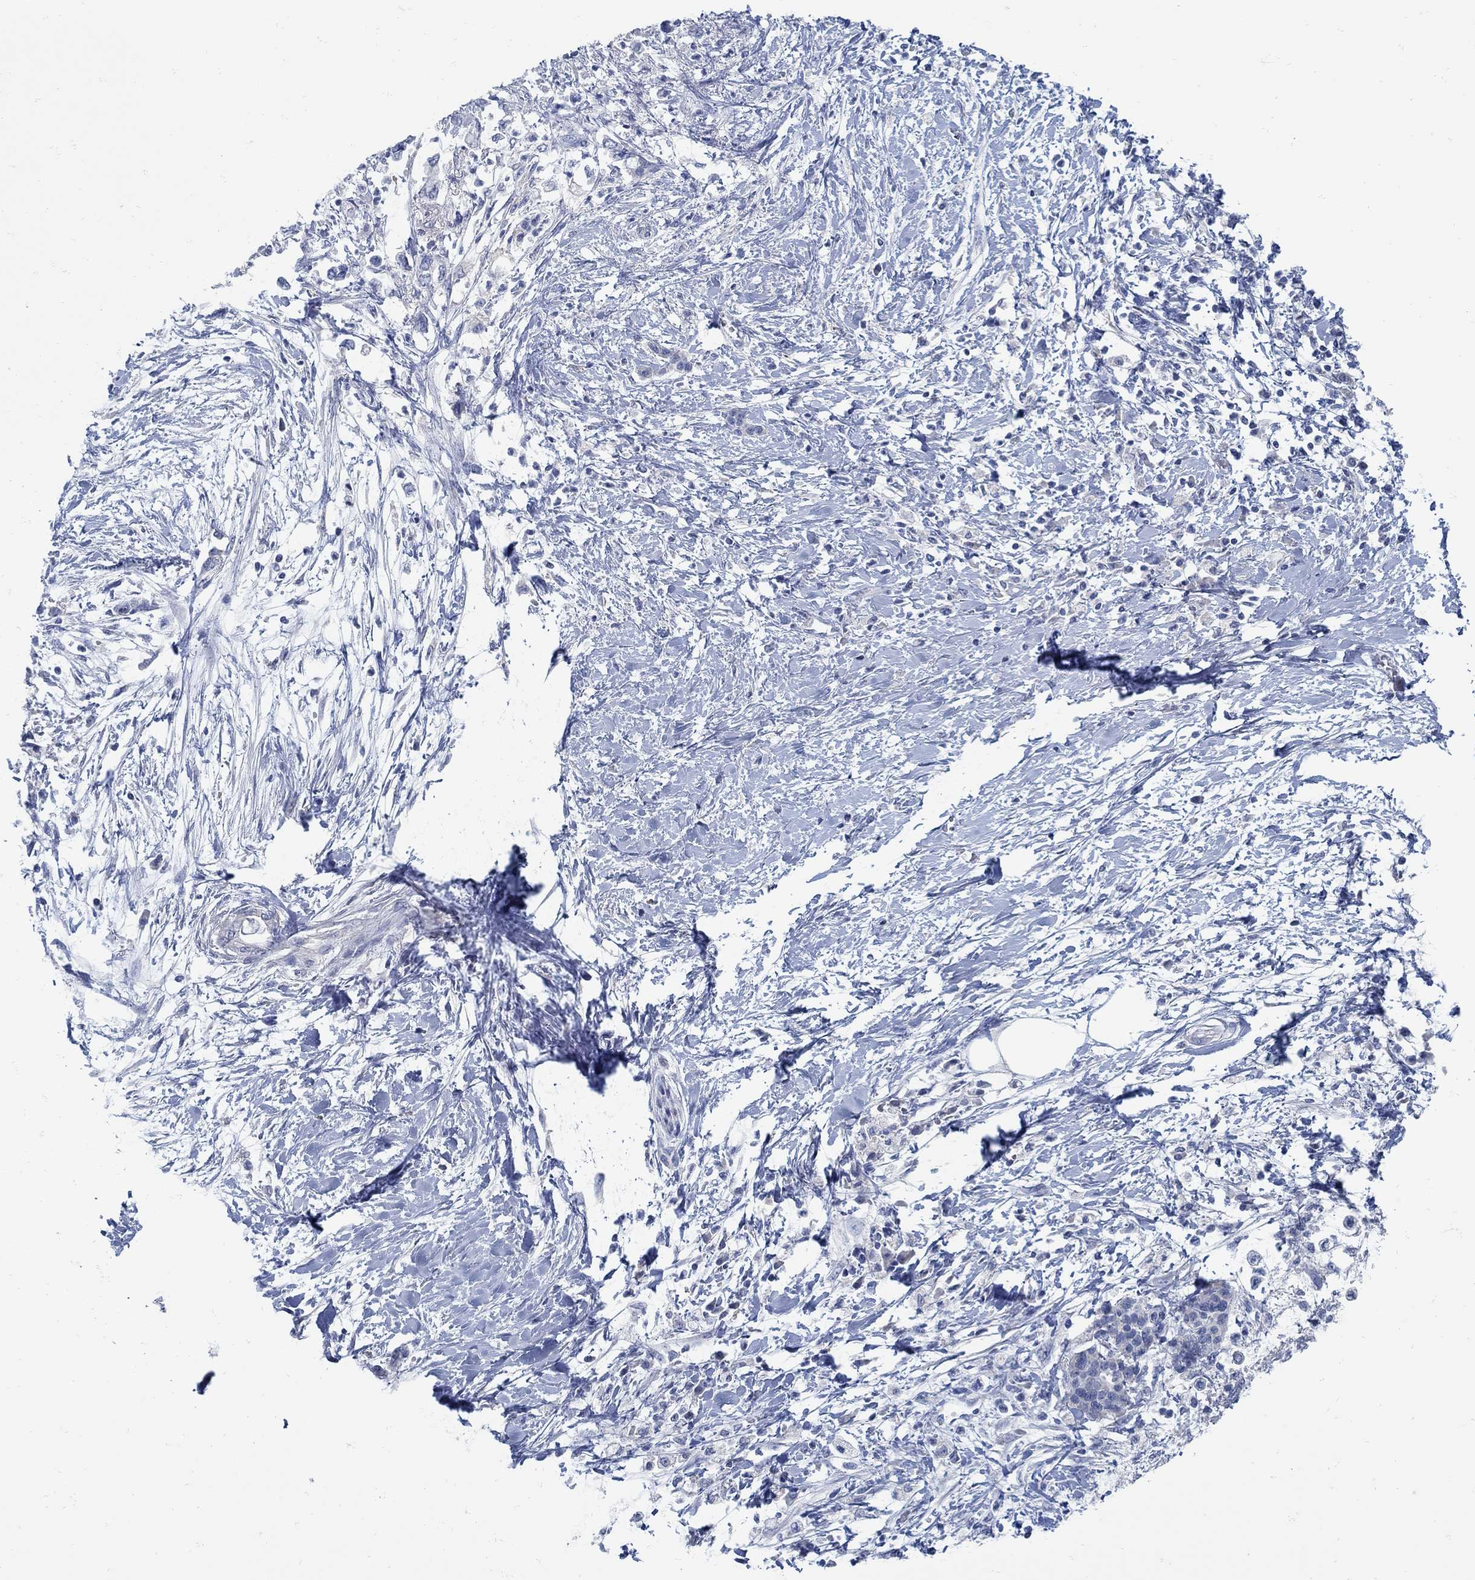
{"staining": {"intensity": "negative", "quantity": "none", "location": "none"}, "tissue": "pancreatic cancer", "cell_type": "Tumor cells", "image_type": "cancer", "snomed": [{"axis": "morphology", "description": "Normal tissue, NOS"}, {"axis": "morphology", "description": "Adenocarcinoma, NOS"}, {"axis": "topography", "description": "Pancreas"}, {"axis": "topography", "description": "Duodenum"}], "caption": "The photomicrograph shows no staining of tumor cells in pancreatic adenocarcinoma.", "gene": "ZFAND4", "patient": {"sex": "female", "age": 60}}